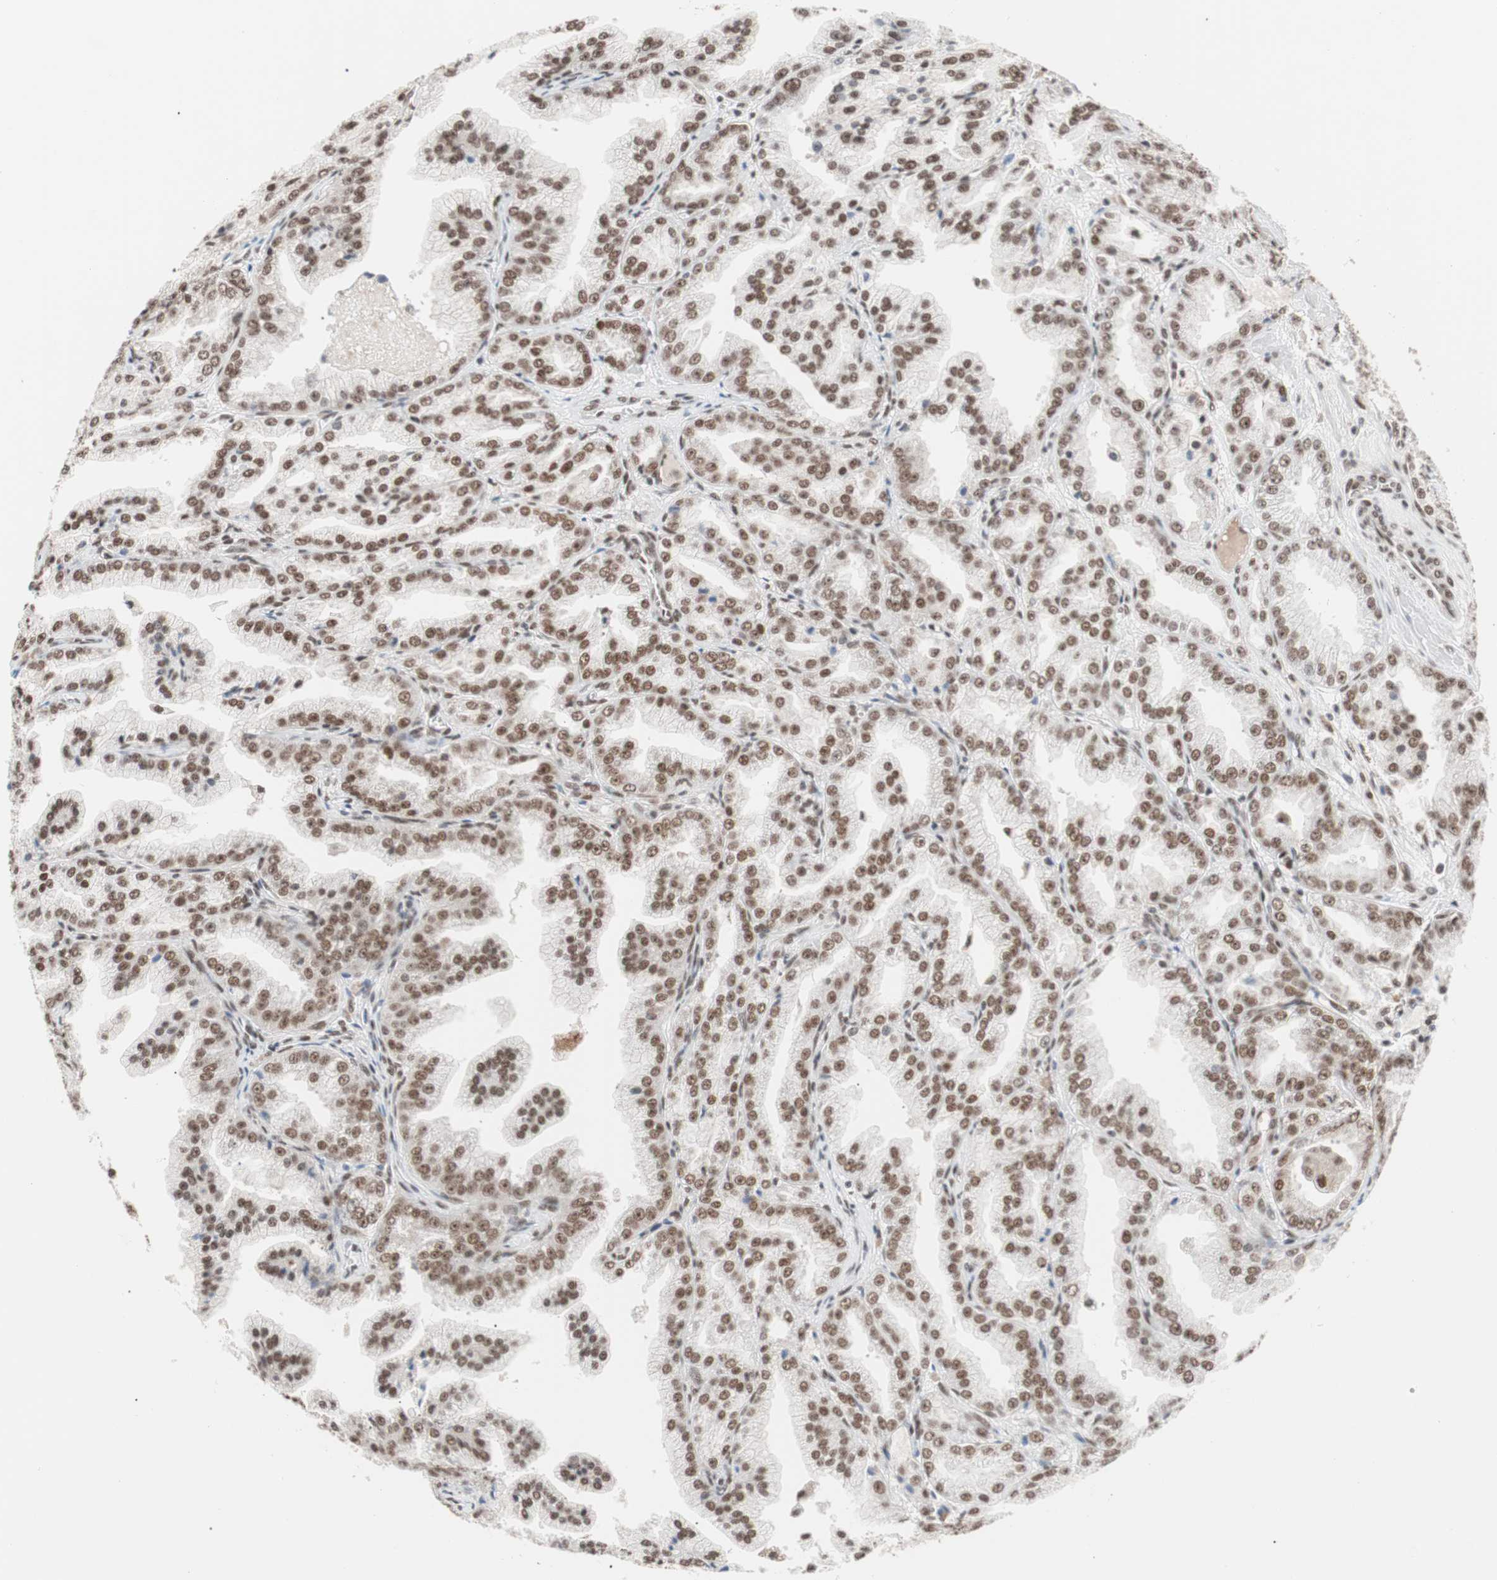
{"staining": {"intensity": "moderate", "quantity": ">75%", "location": "nuclear"}, "tissue": "prostate cancer", "cell_type": "Tumor cells", "image_type": "cancer", "snomed": [{"axis": "morphology", "description": "Adenocarcinoma, High grade"}, {"axis": "topography", "description": "Prostate"}], "caption": "The image displays staining of prostate cancer, revealing moderate nuclear protein expression (brown color) within tumor cells.", "gene": "CHAMP1", "patient": {"sex": "male", "age": 61}}